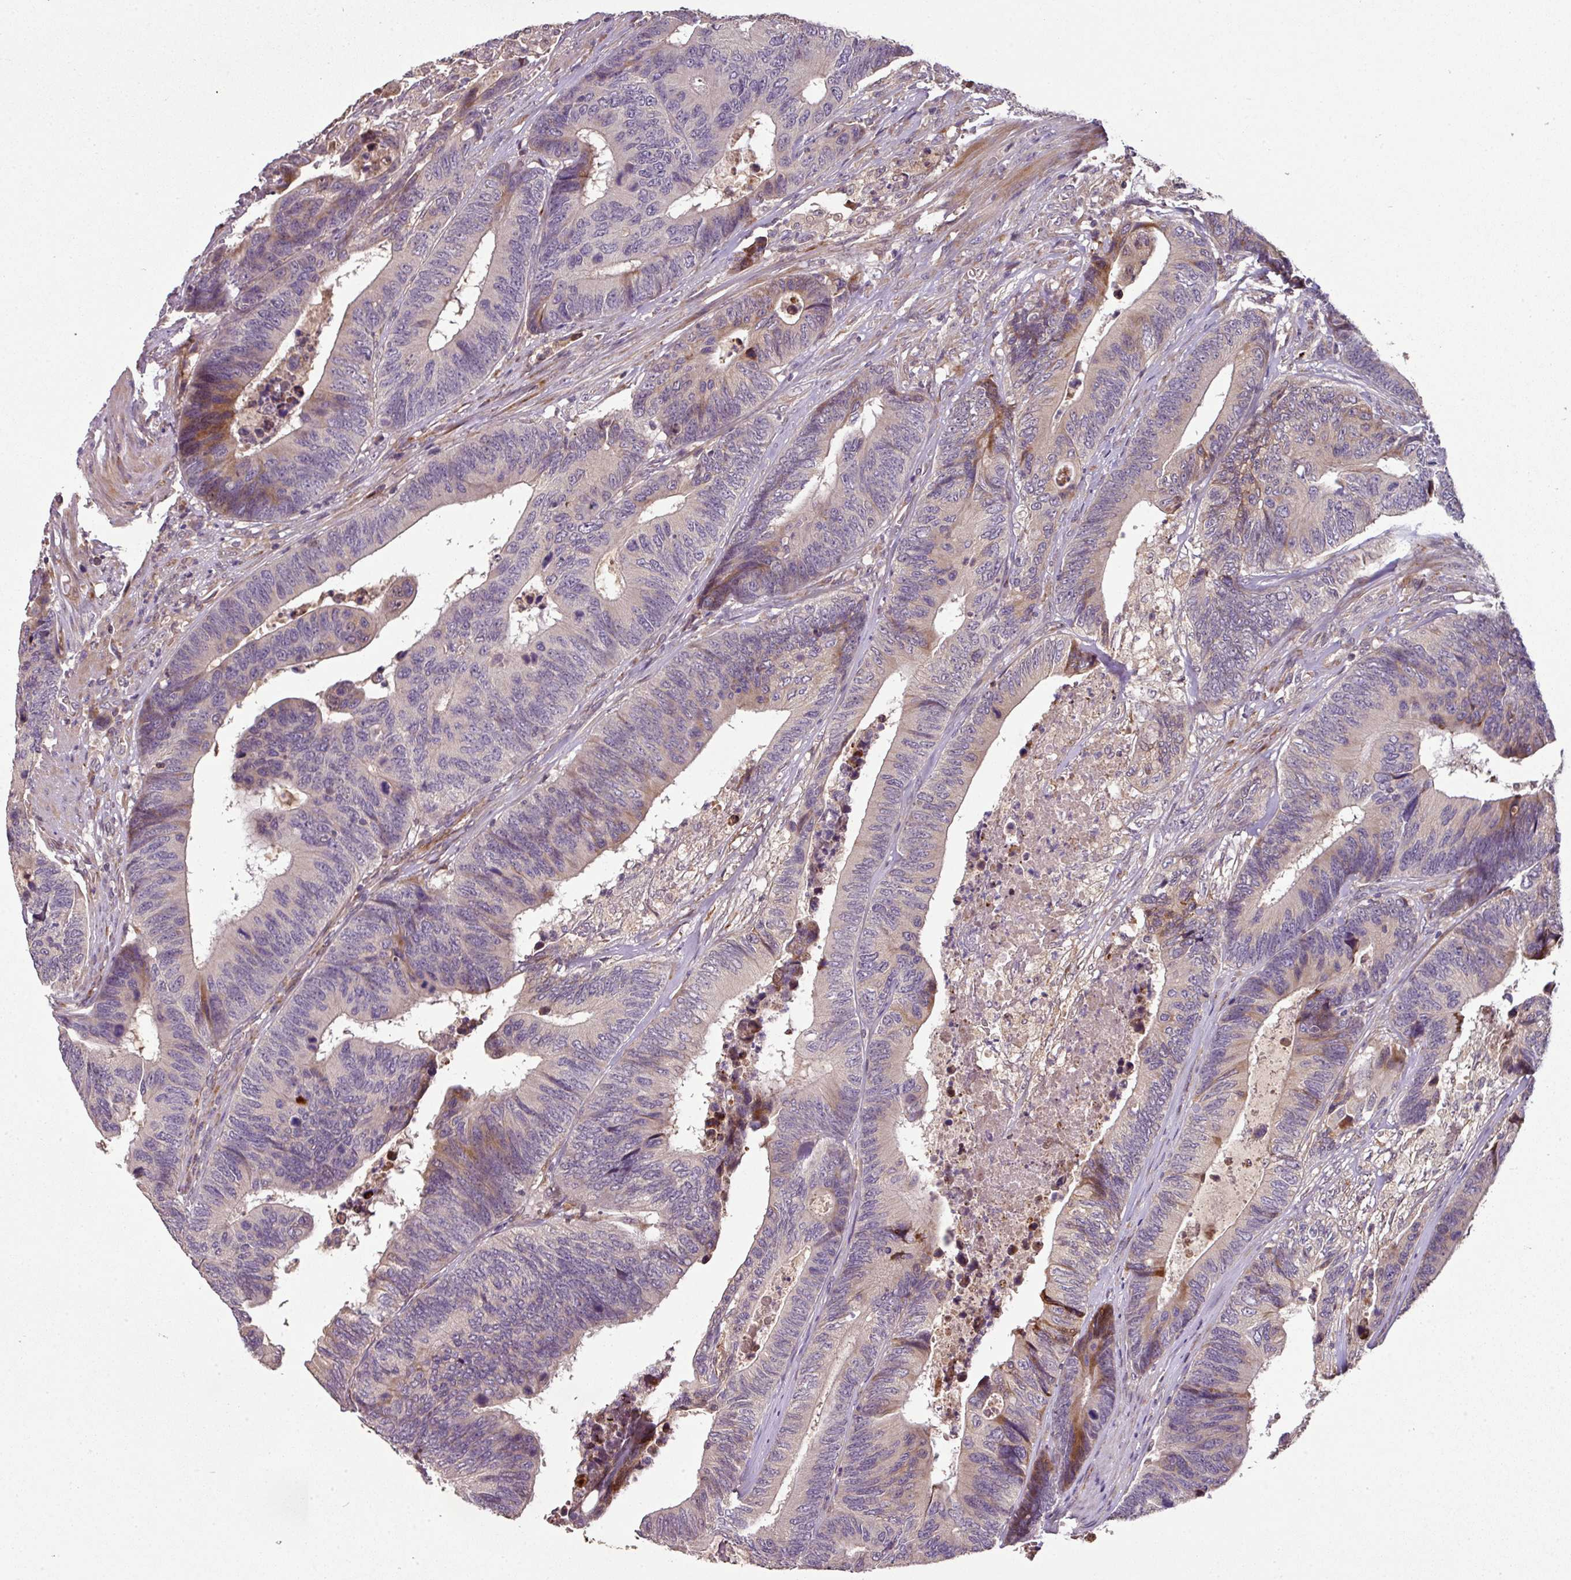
{"staining": {"intensity": "moderate", "quantity": "<25%", "location": "cytoplasmic/membranous"}, "tissue": "colorectal cancer", "cell_type": "Tumor cells", "image_type": "cancer", "snomed": [{"axis": "morphology", "description": "Adenocarcinoma, NOS"}, {"axis": "topography", "description": "Colon"}], "caption": "Colorectal cancer (adenocarcinoma) stained for a protein (brown) shows moderate cytoplasmic/membranous positive staining in about <25% of tumor cells.", "gene": "SPCS3", "patient": {"sex": "male", "age": 87}}